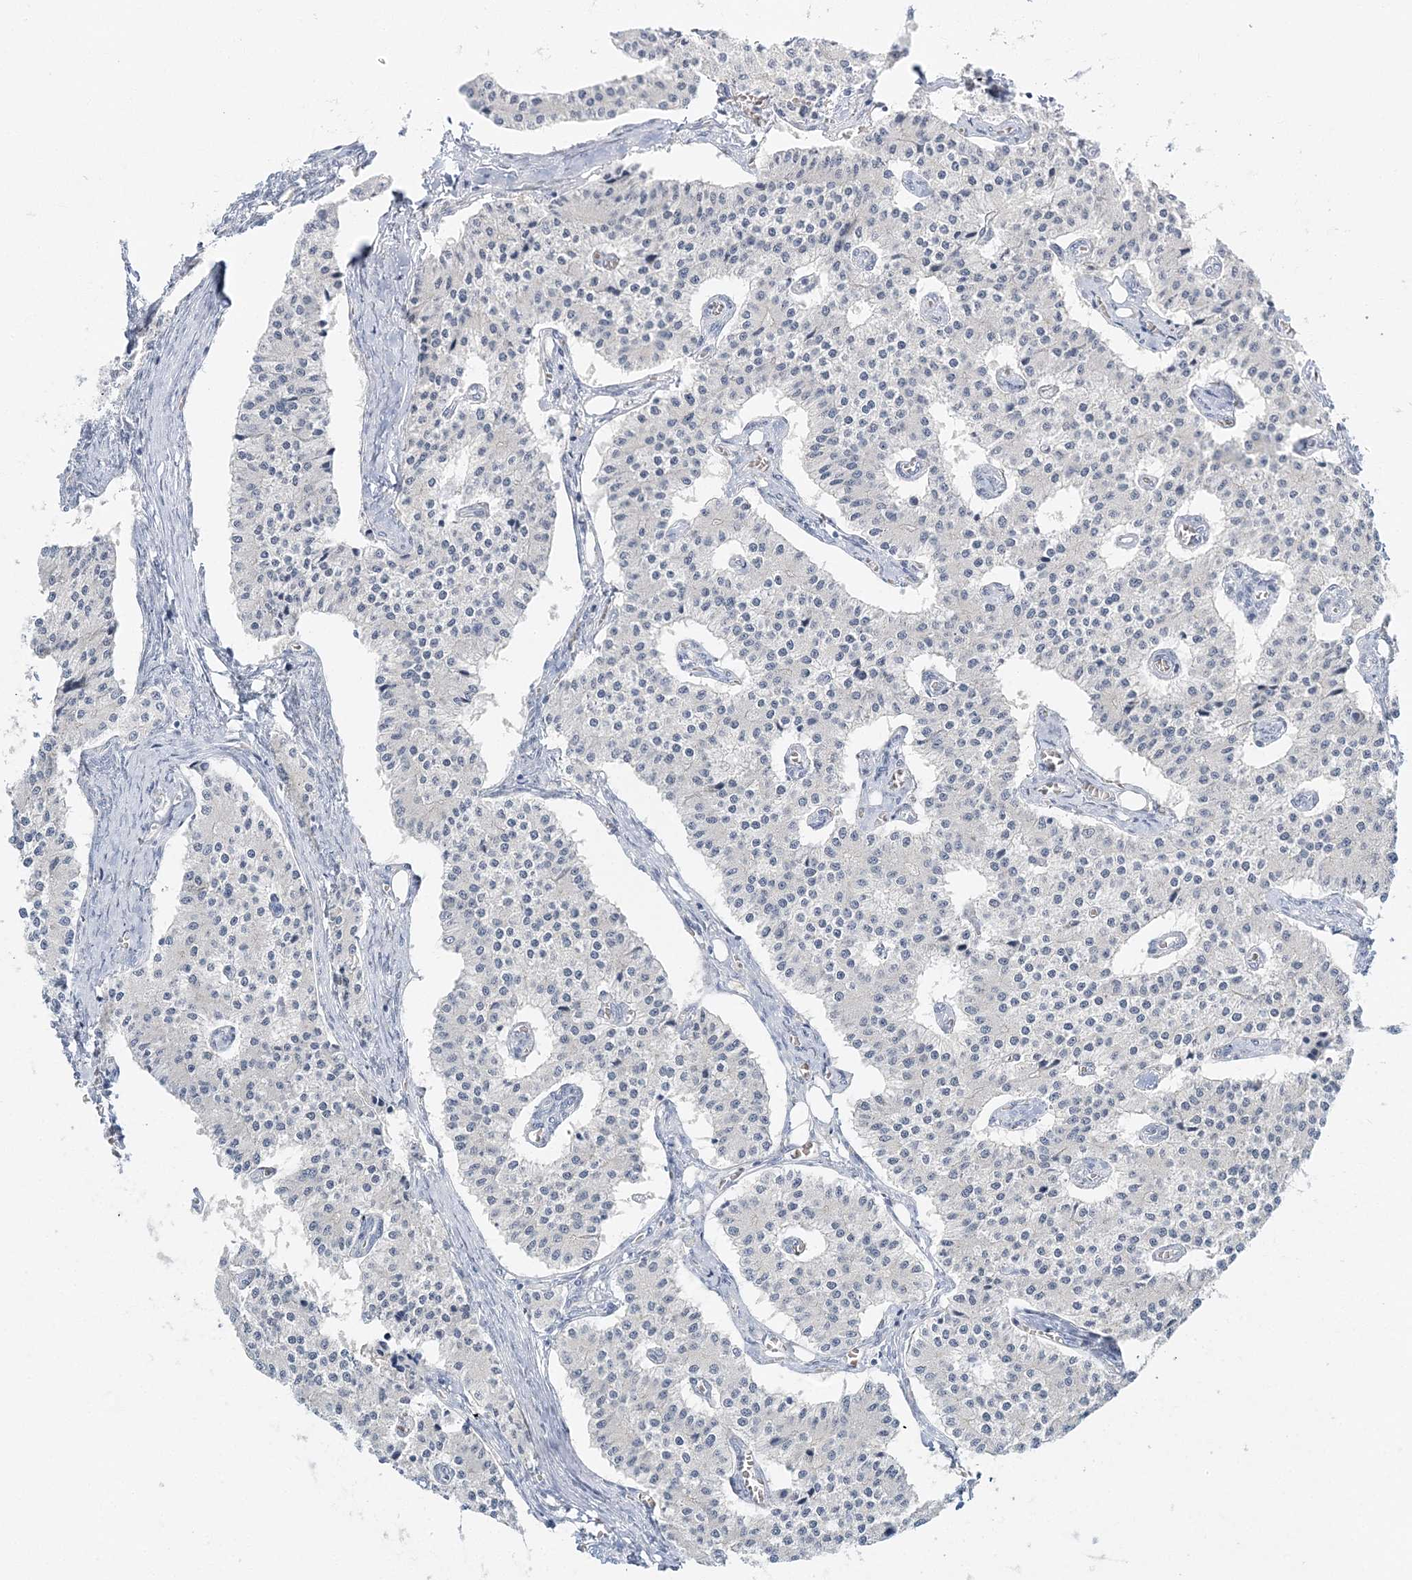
{"staining": {"intensity": "negative", "quantity": "none", "location": "none"}, "tissue": "carcinoid", "cell_type": "Tumor cells", "image_type": "cancer", "snomed": [{"axis": "morphology", "description": "Carcinoid, malignant, NOS"}, {"axis": "topography", "description": "Colon"}], "caption": "Photomicrograph shows no significant protein staining in tumor cells of carcinoid (malignant).", "gene": "VILL", "patient": {"sex": "female", "age": 52}}